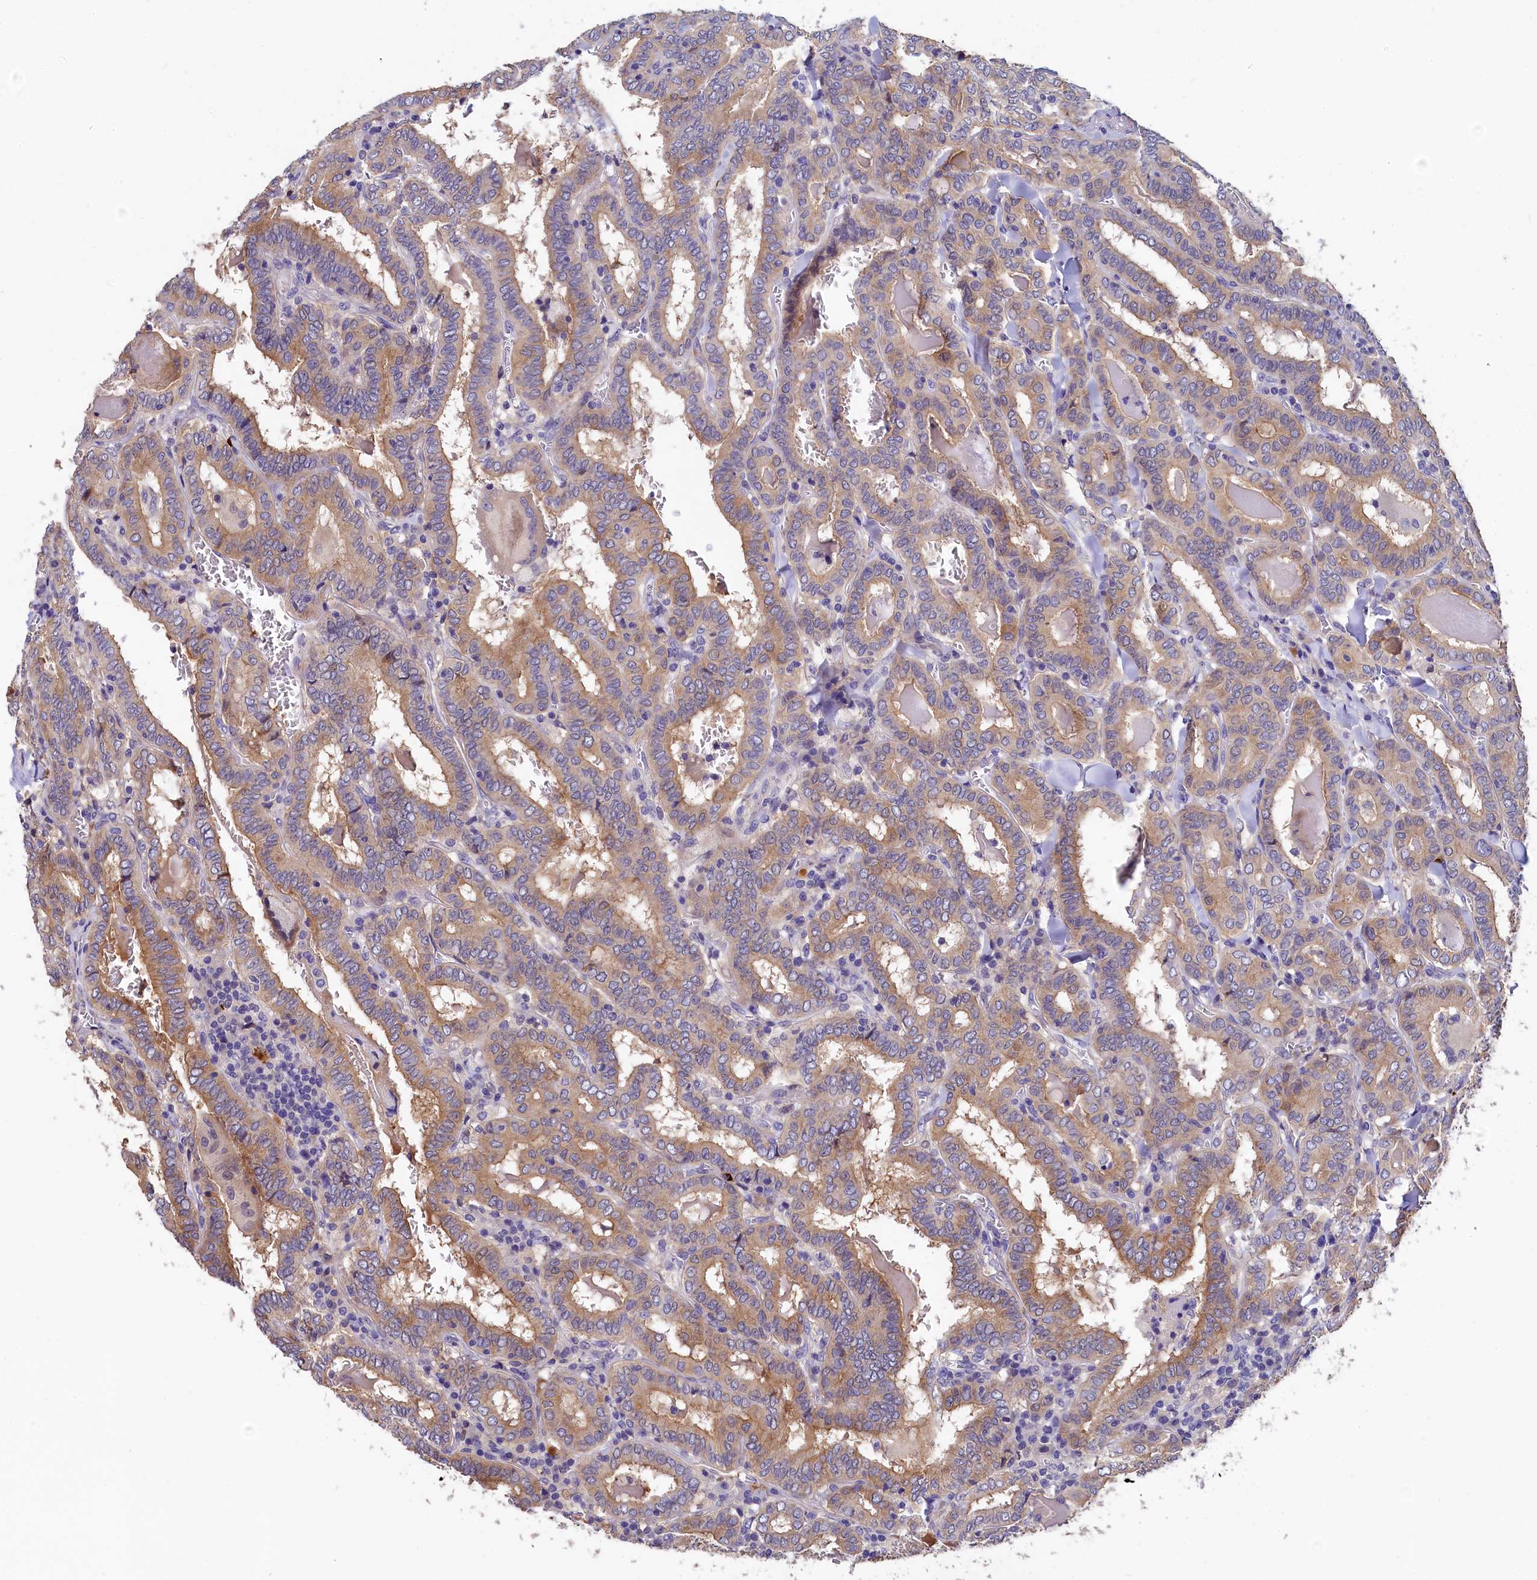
{"staining": {"intensity": "weak", "quantity": ">75%", "location": "cytoplasmic/membranous"}, "tissue": "thyroid cancer", "cell_type": "Tumor cells", "image_type": "cancer", "snomed": [{"axis": "morphology", "description": "Papillary adenocarcinoma, NOS"}, {"axis": "topography", "description": "Thyroid gland"}], "caption": "This image displays IHC staining of thyroid cancer (papillary adenocarcinoma), with low weak cytoplasmic/membranous staining in approximately >75% of tumor cells.", "gene": "EPS8L2", "patient": {"sex": "female", "age": 72}}